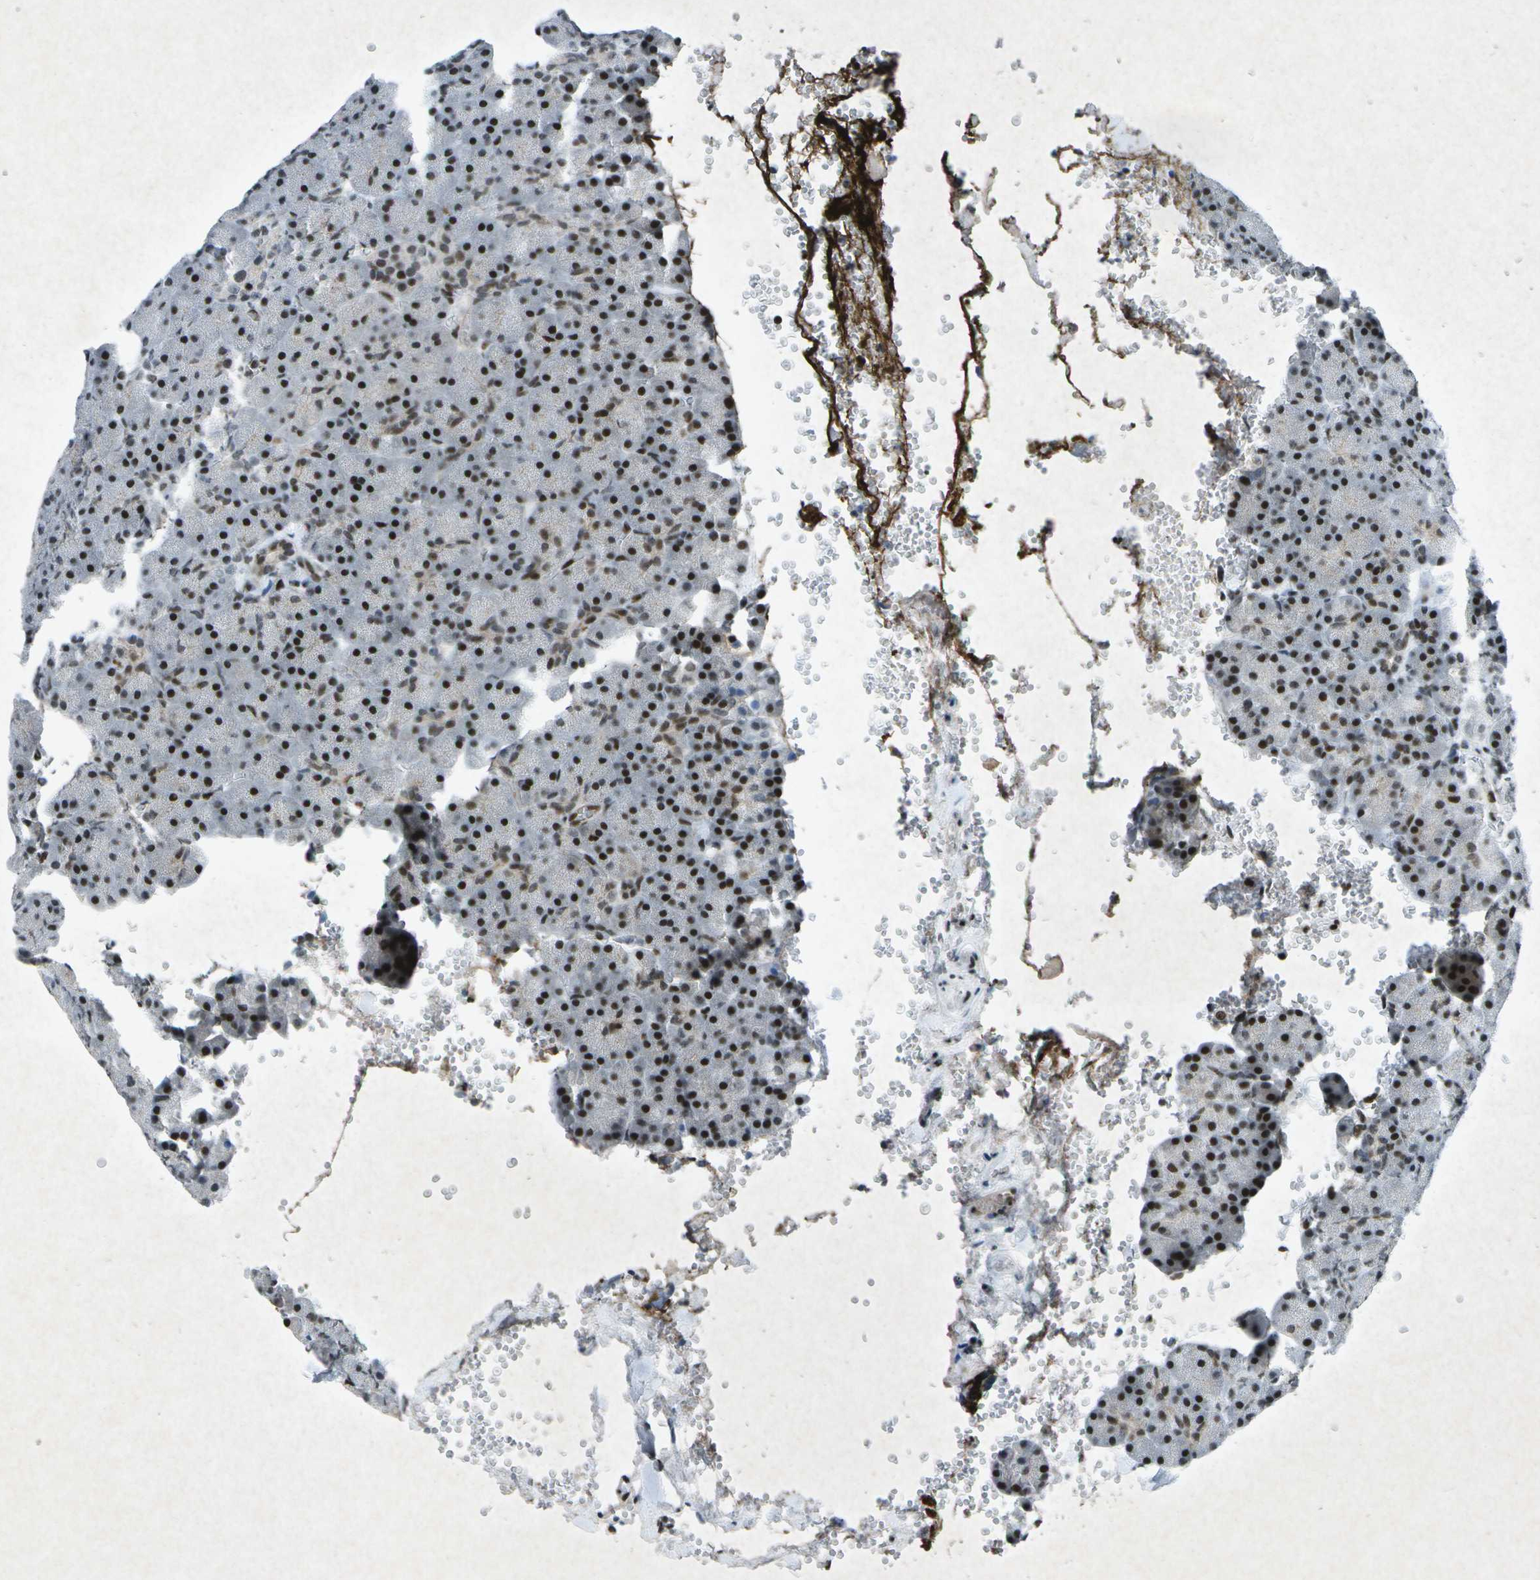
{"staining": {"intensity": "strong", "quantity": "25%-75%", "location": "nuclear"}, "tissue": "pancreas", "cell_type": "Exocrine glandular cells", "image_type": "normal", "snomed": [{"axis": "morphology", "description": "Normal tissue, NOS"}, {"axis": "topography", "description": "Pancreas"}], "caption": "Protein staining displays strong nuclear positivity in approximately 25%-75% of exocrine glandular cells in unremarkable pancreas.", "gene": "MTA2", "patient": {"sex": "female", "age": 35}}